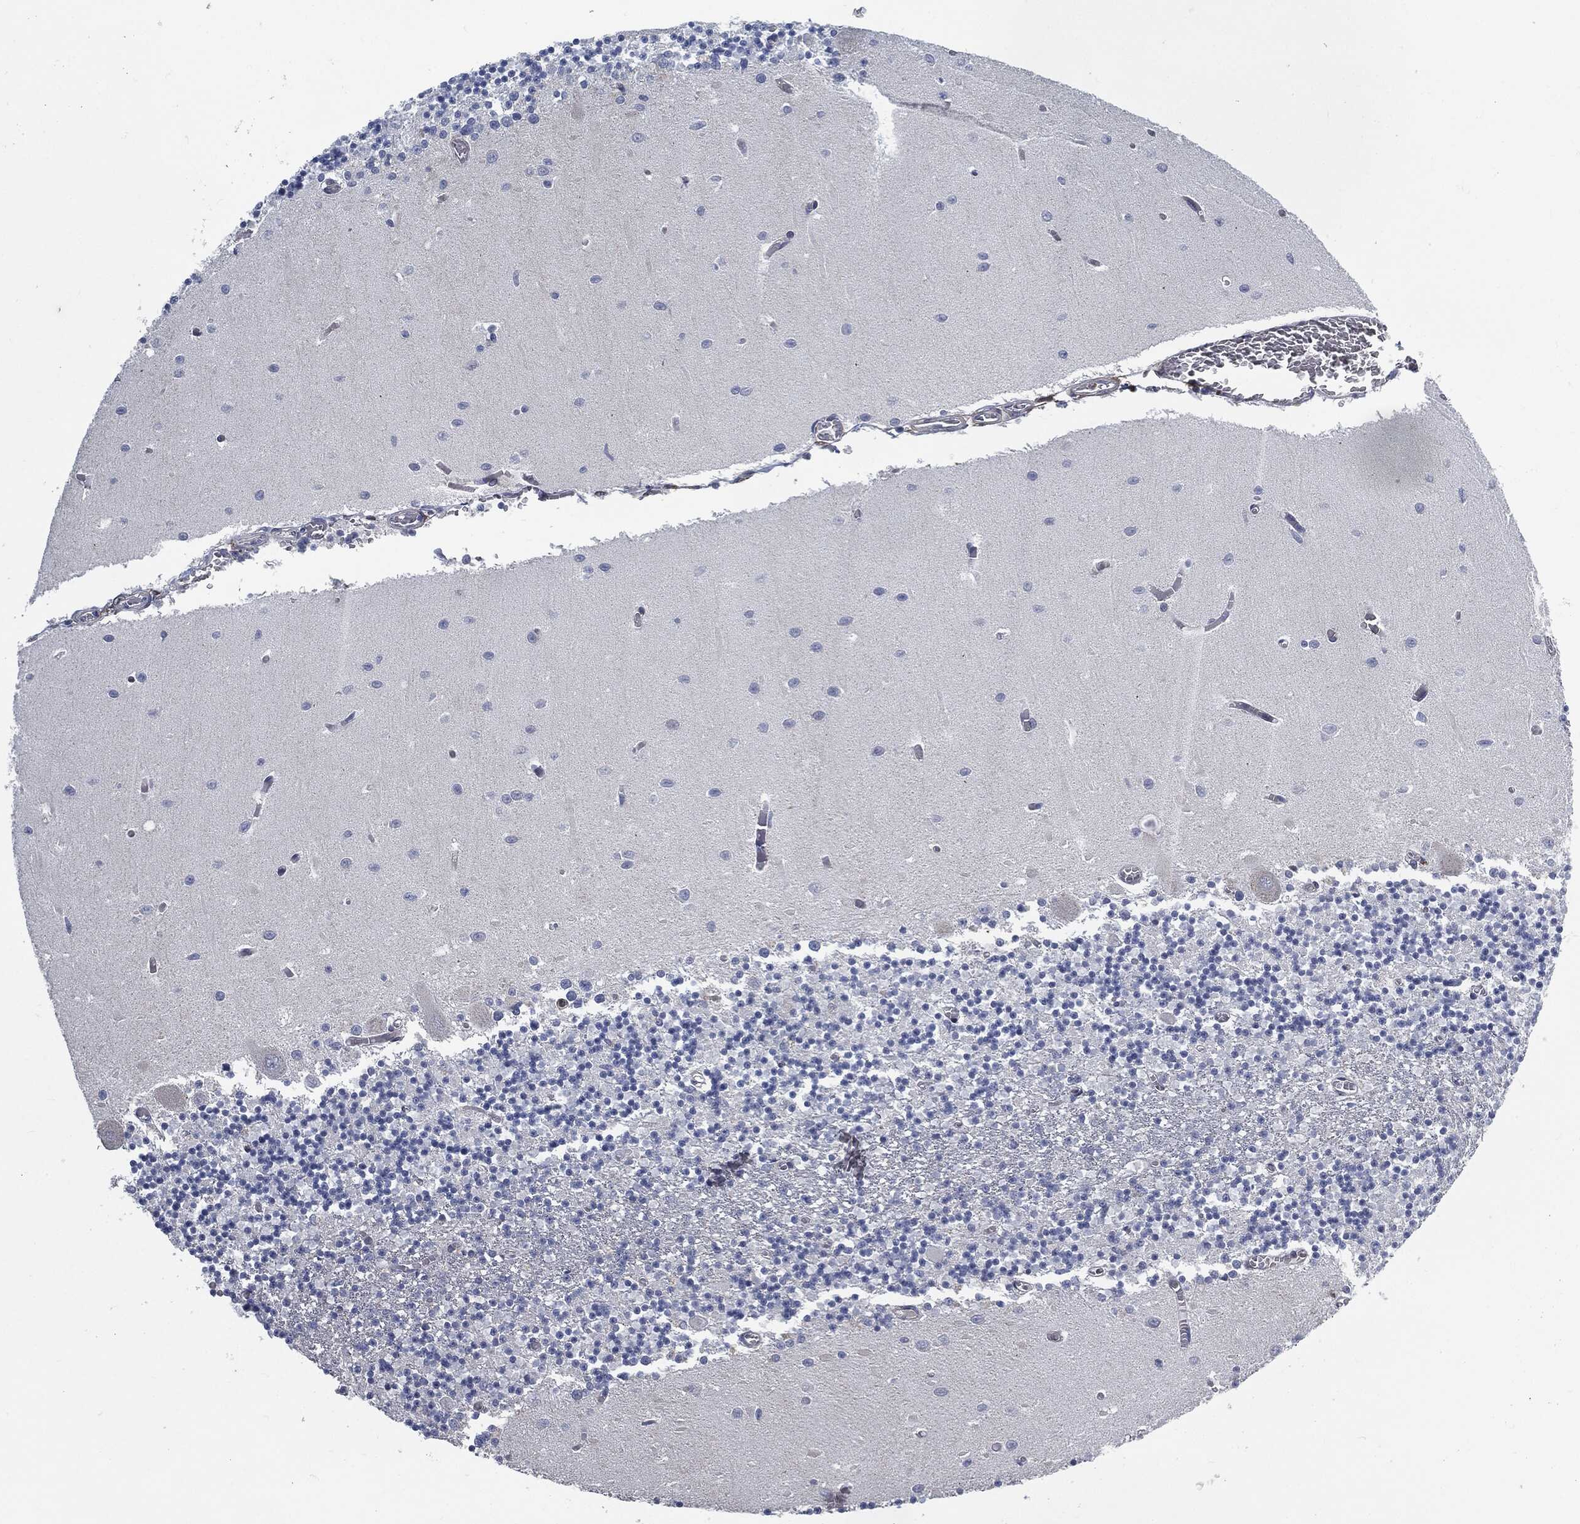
{"staining": {"intensity": "negative", "quantity": "none", "location": "none"}, "tissue": "cerebellum", "cell_type": "Cells in granular layer", "image_type": "normal", "snomed": [{"axis": "morphology", "description": "Normal tissue, NOS"}, {"axis": "topography", "description": "Cerebellum"}], "caption": "This is an immunohistochemistry (IHC) micrograph of unremarkable cerebellum. There is no staining in cells in granular layer.", "gene": "SVIL", "patient": {"sex": "female", "age": 64}}